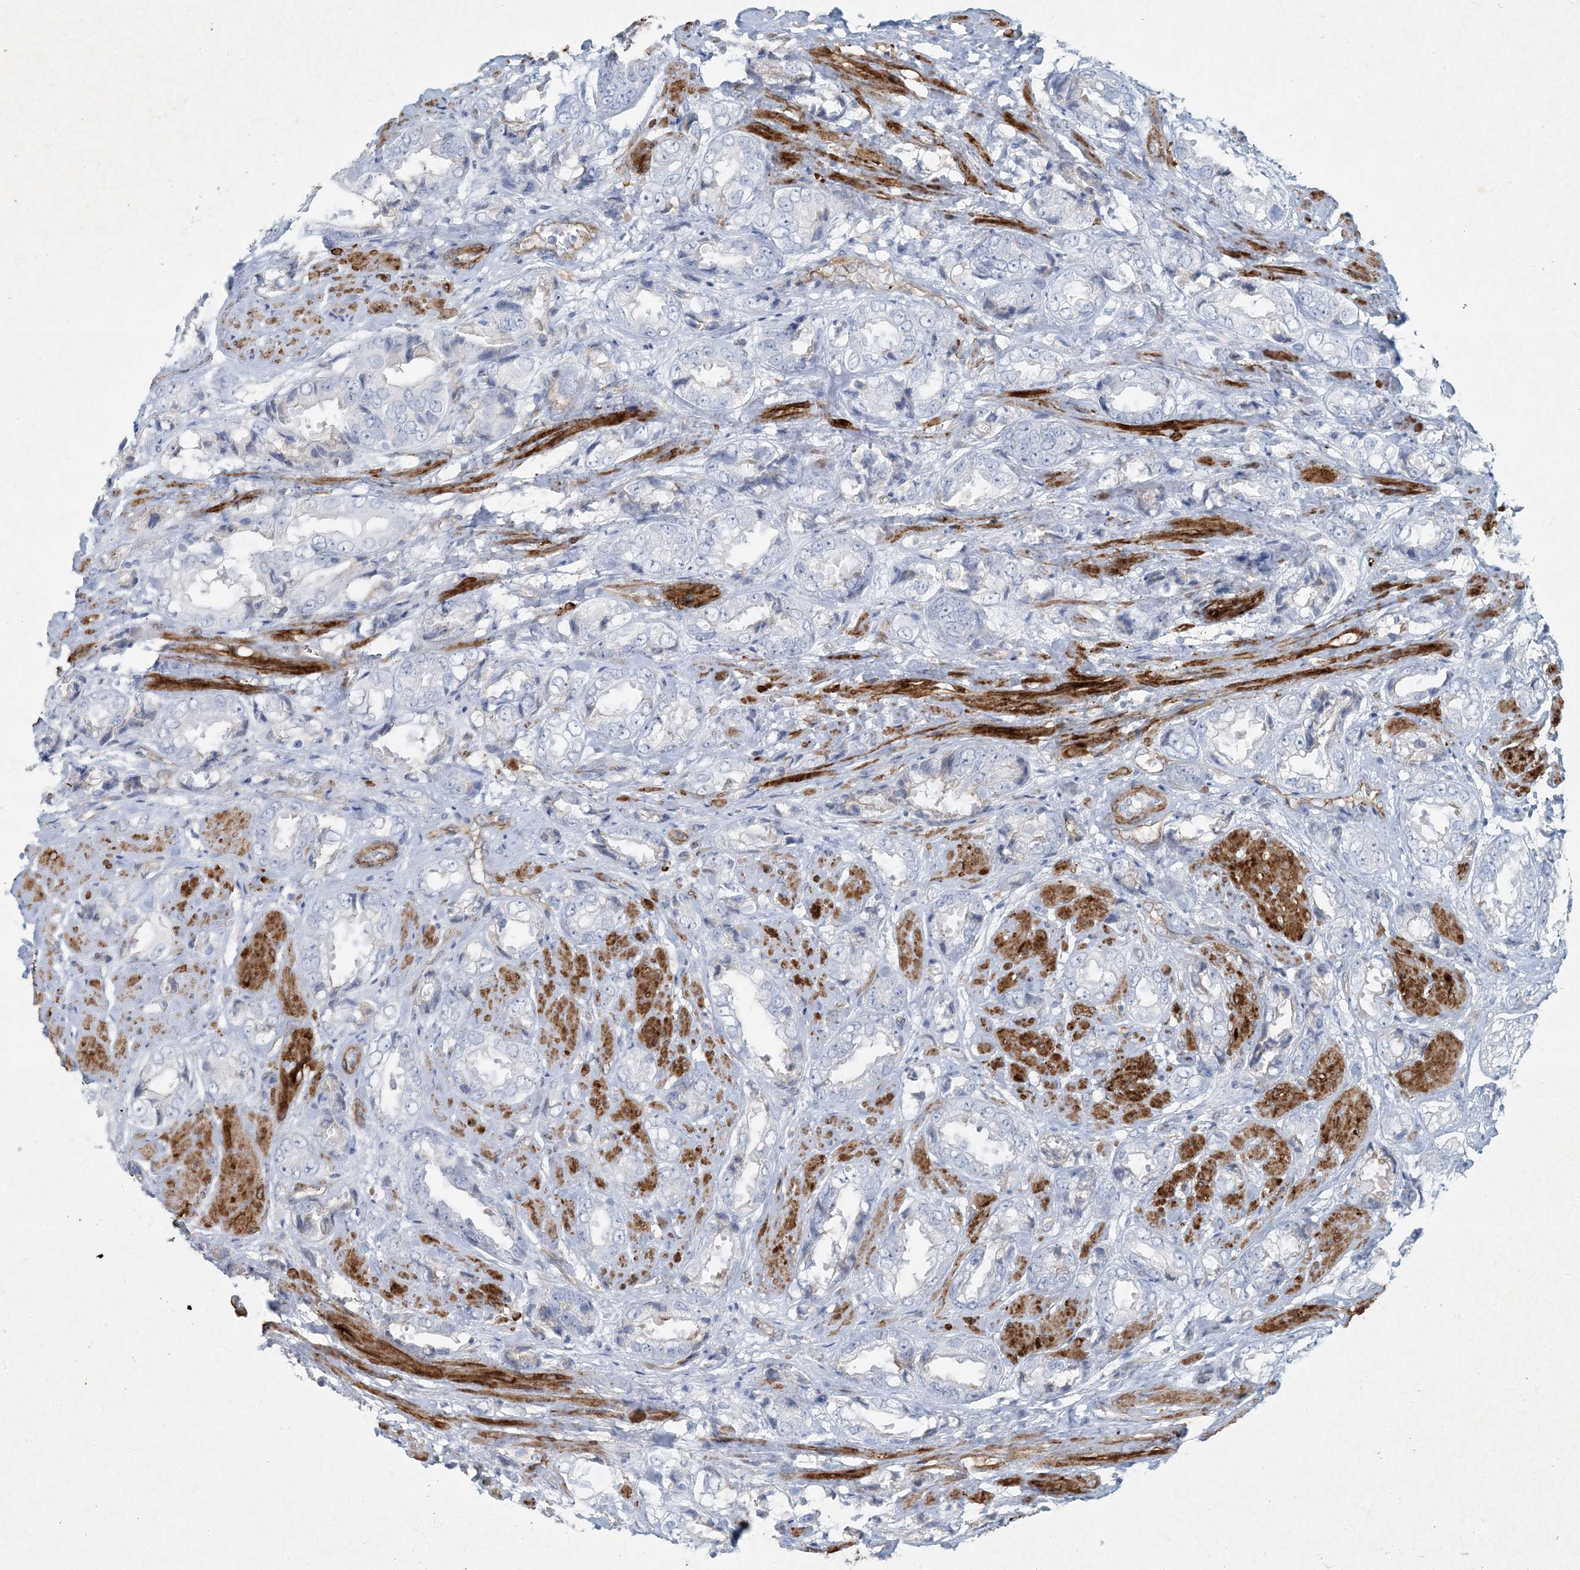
{"staining": {"intensity": "negative", "quantity": "none", "location": "none"}, "tissue": "prostate cancer", "cell_type": "Tumor cells", "image_type": "cancer", "snomed": [{"axis": "morphology", "description": "Adenocarcinoma, High grade"}, {"axis": "topography", "description": "Prostate"}], "caption": "Micrograph shows no protein expression in tumor cells of prostate cancer (high-grade adenocarcinoma) tissue.", "gene": "PGM5", "patient": {"sex": "male", "age": 61}}